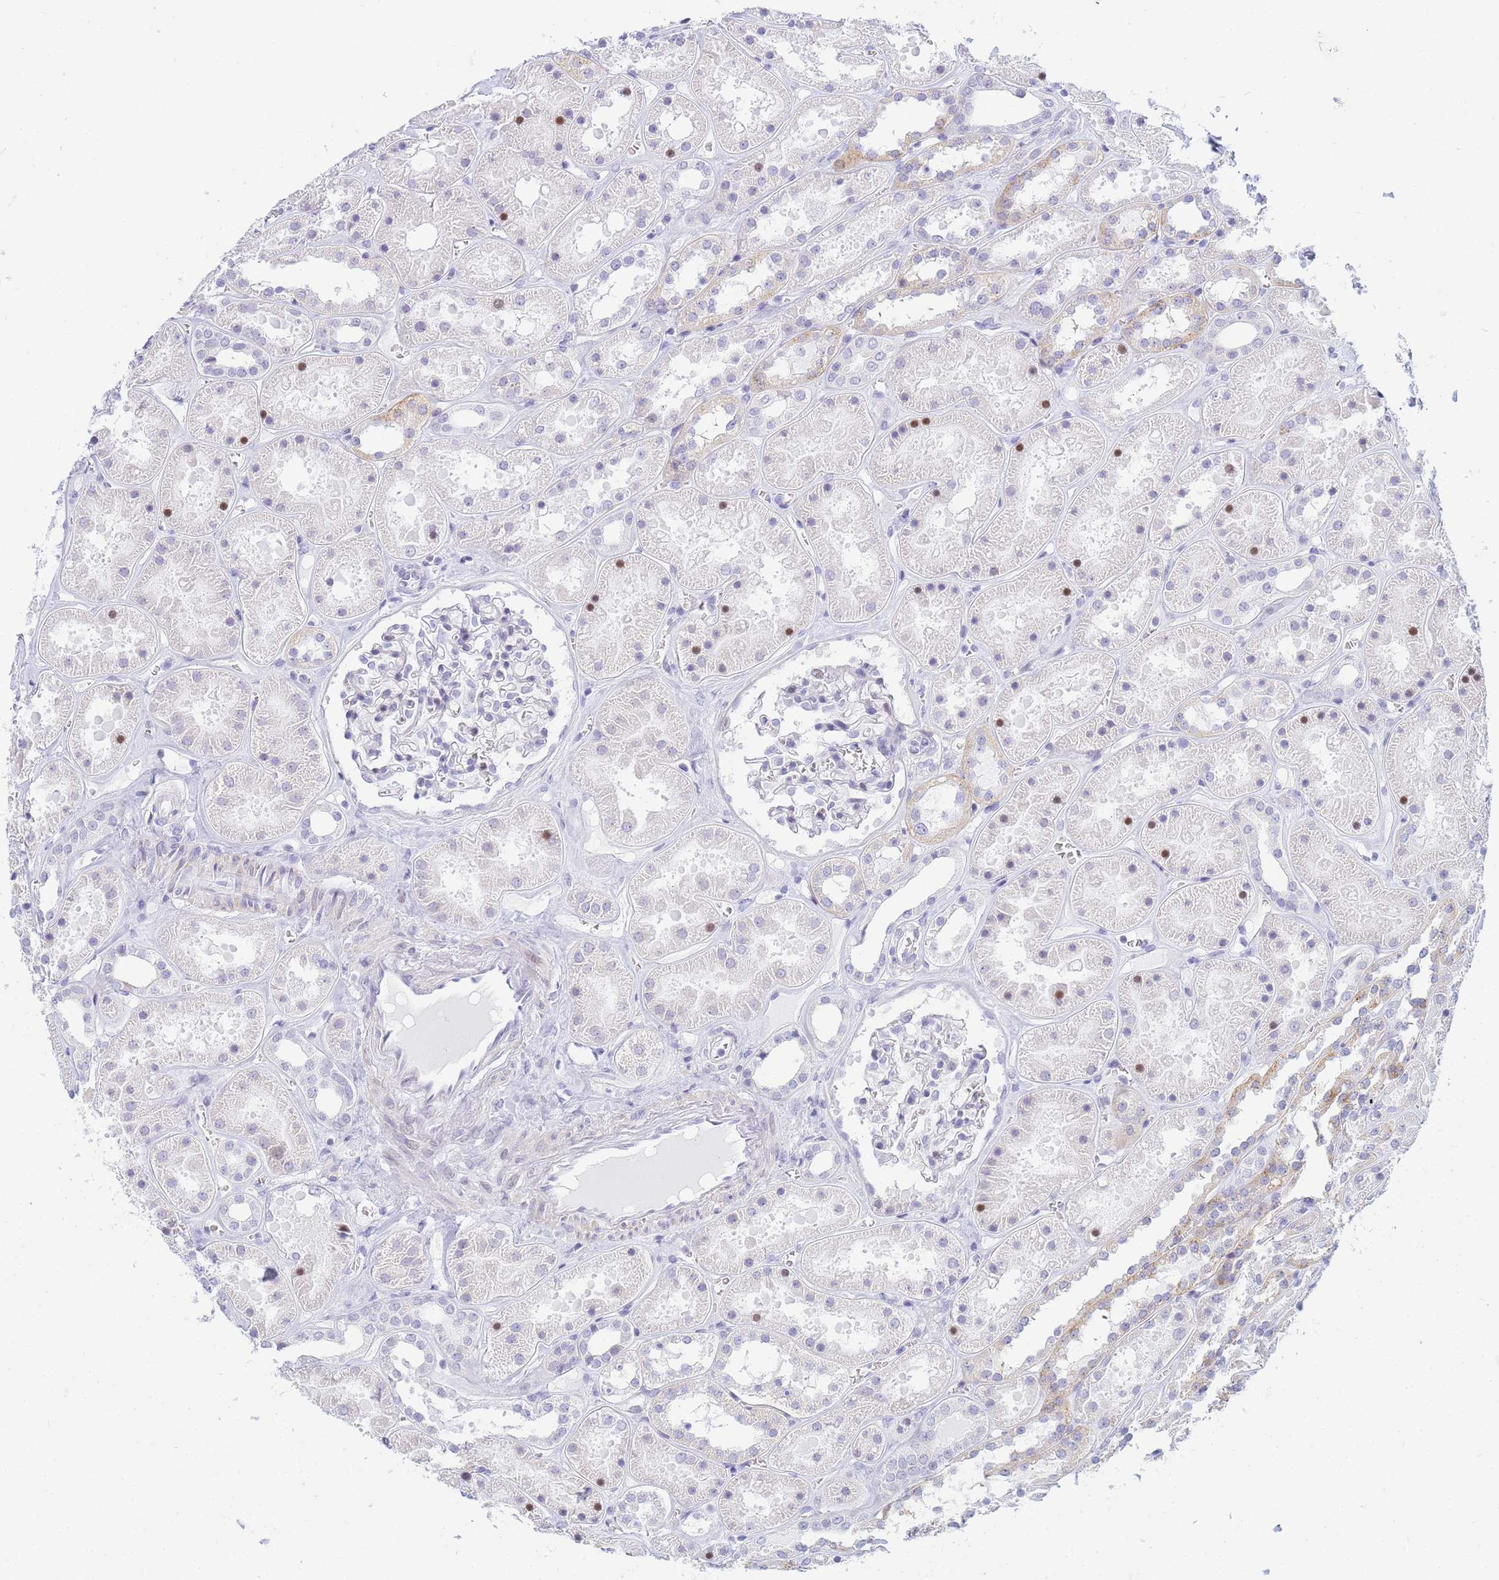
{"staining": {"intensity": "negative", "quantity": "none", "location": "none"}, "tissue": "kidney", "cell_type": "Cells in glomeruli", "image_type": "normal", "snomed": [{"axis": "morphology", "description": "Normal tissue, NOS"}, {"axis": "topography", "description": "Kidney"}], "caption": "Immunohistochemical staining of benign human kidney reveals no significant staining in cells in glomeruli. (DAB immunohistochemistry (IHC), high magnification).", "gene": "SNX20", "patient": {"sex": "female", "age": 41}}